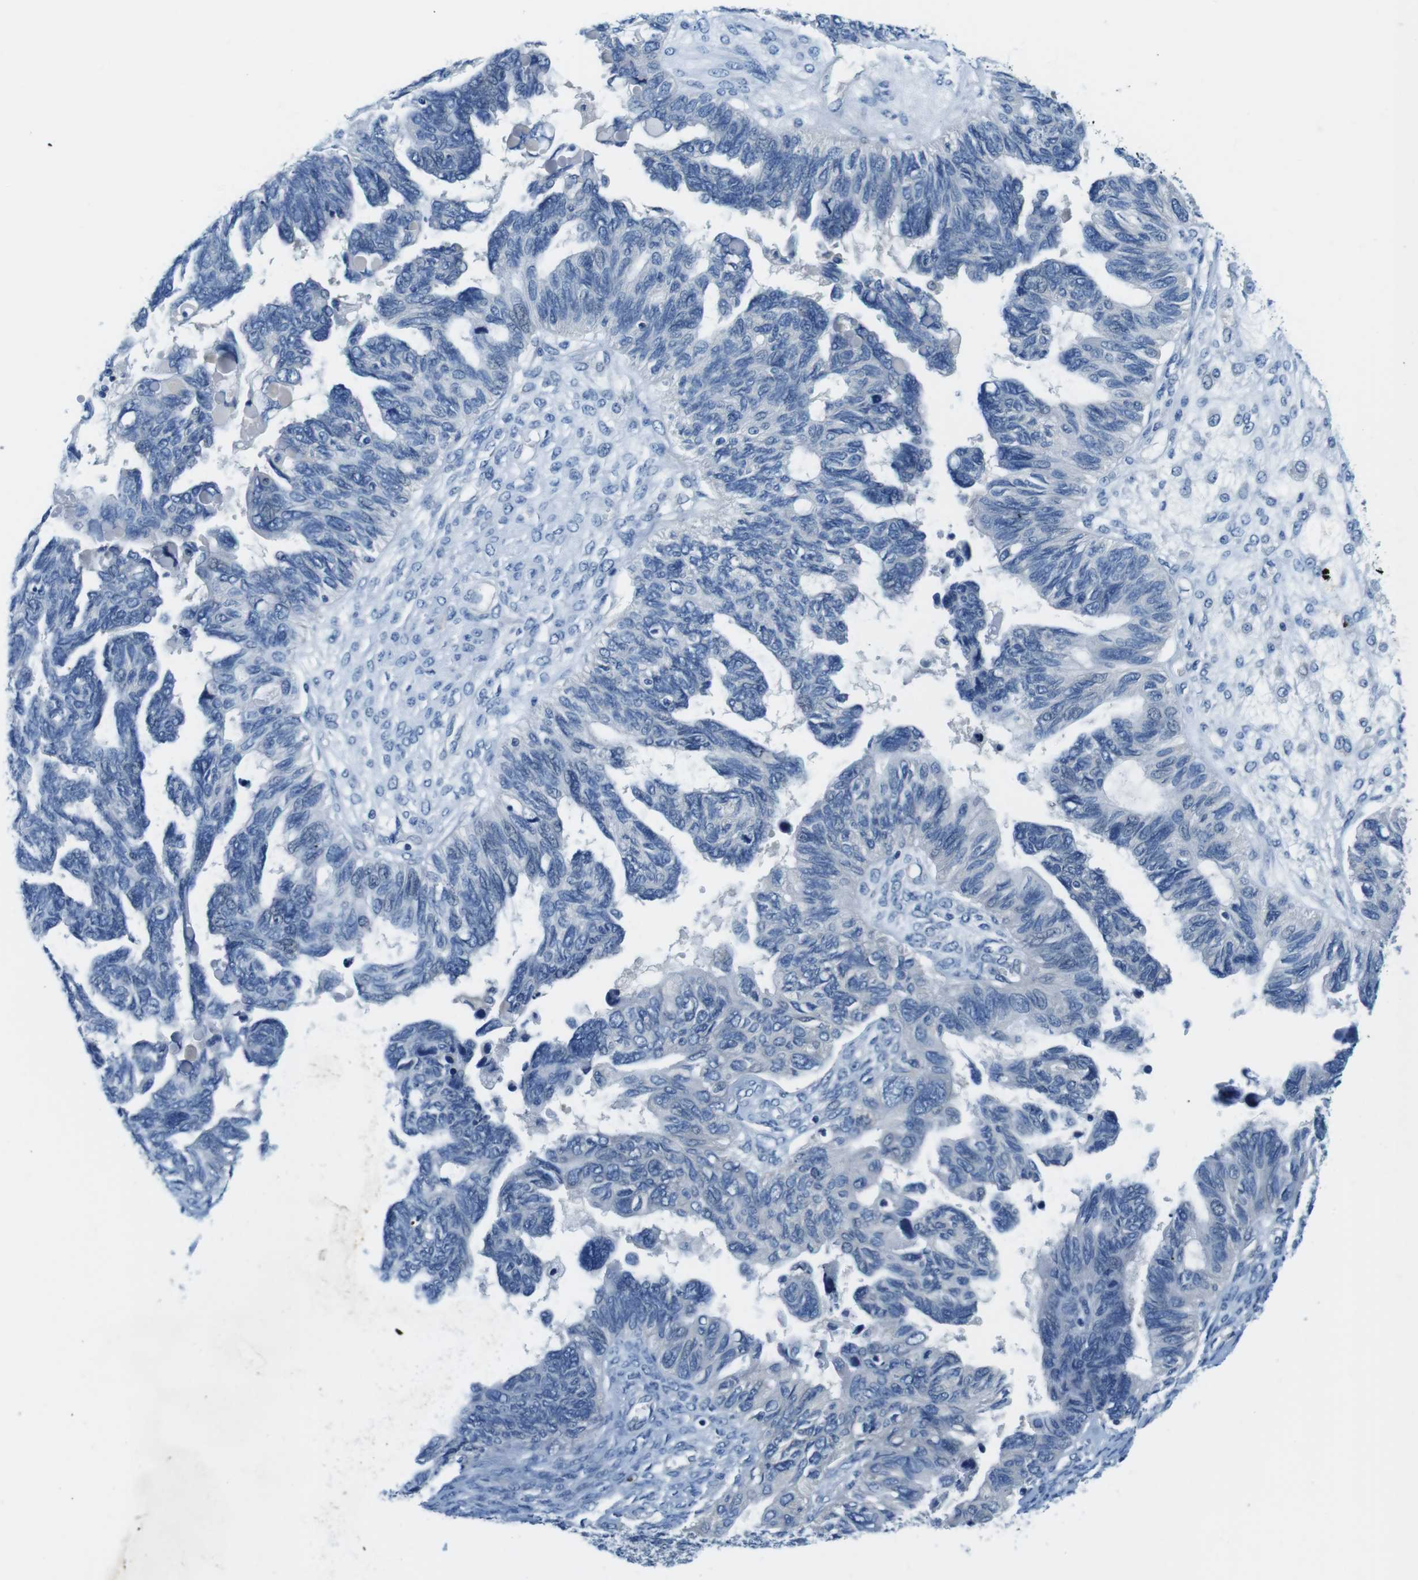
{"staining": {"intensity": "negative", "quantity": "none", "location": "none"}, "tissue": "ovarian cancer", "cell_type": "Tumor cells", "image_type": "cancer", "snomed": [{"axis": "morphology", "description": "Cystadenocarcinoma, serous, NOS"}, {"axis": "topography", "description": "Ovary"}], "caption": "A histopathology image of human ovarian cancer (serous cystadenocarcinoma) is negative for staining in tumor cells. Brightfield microscopy of immunohistochemistry (IHC) stained with DAB (3,3'-diaminobenzidine) (brown) and hematoxylin (blue), captured at high magnification.", "gene": "DENND4C", "patient": {"sex": "female", "age": 79}}